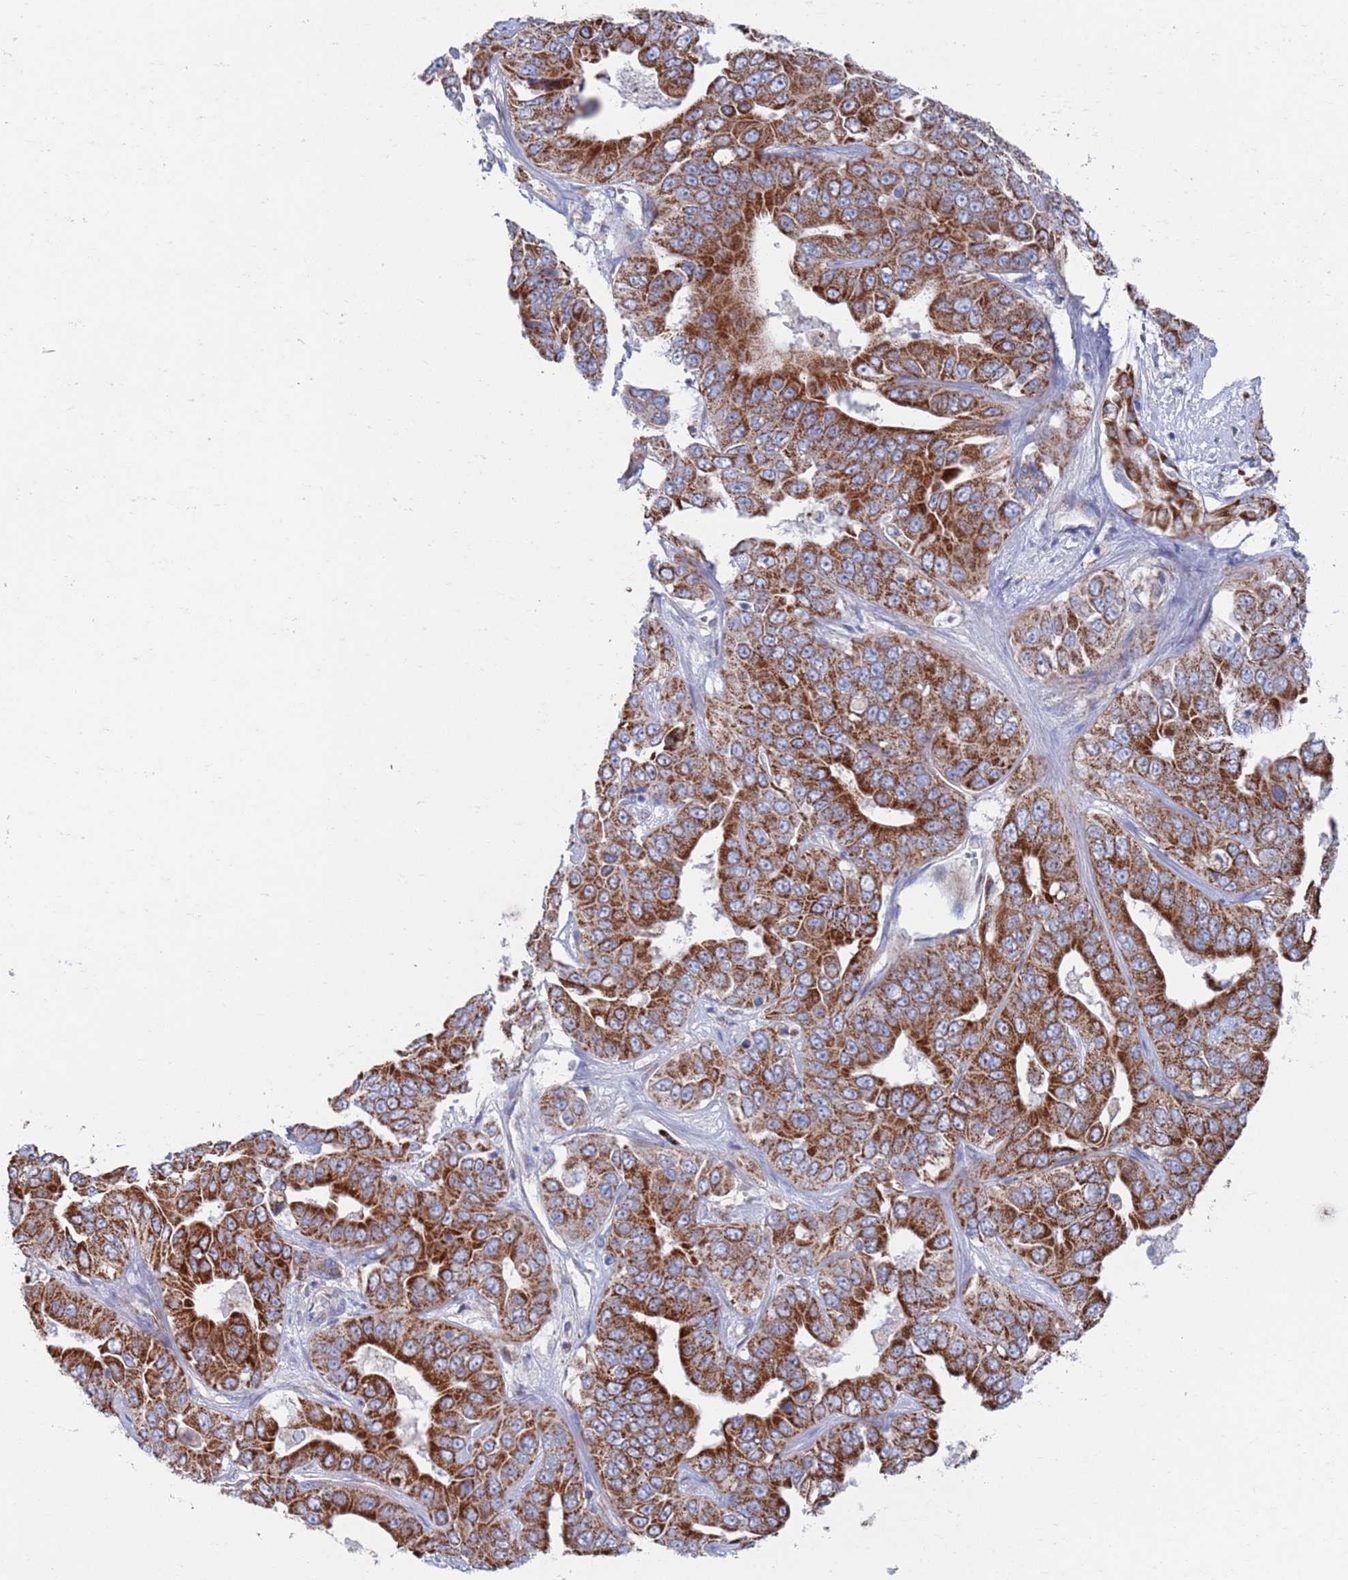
{"staining": {"intensity": "strong", "quantity": ">75%", "location": "cytoplasmic/membranous"}, "tissue": "liver cancer", "cell_type": "Tumor cells", "image_type": "cancer", "snomed": [{"axis": "morphology", "description": "Cholangiocarcinoma"}, {"axis": "topography", "description": "Liver"}], "caption": "Liver cancer stained with a protein marker exhibits strong staining in tumor cells.", "gene": "CHCHD6", "patient": {"sex": "female", "age": 52}}